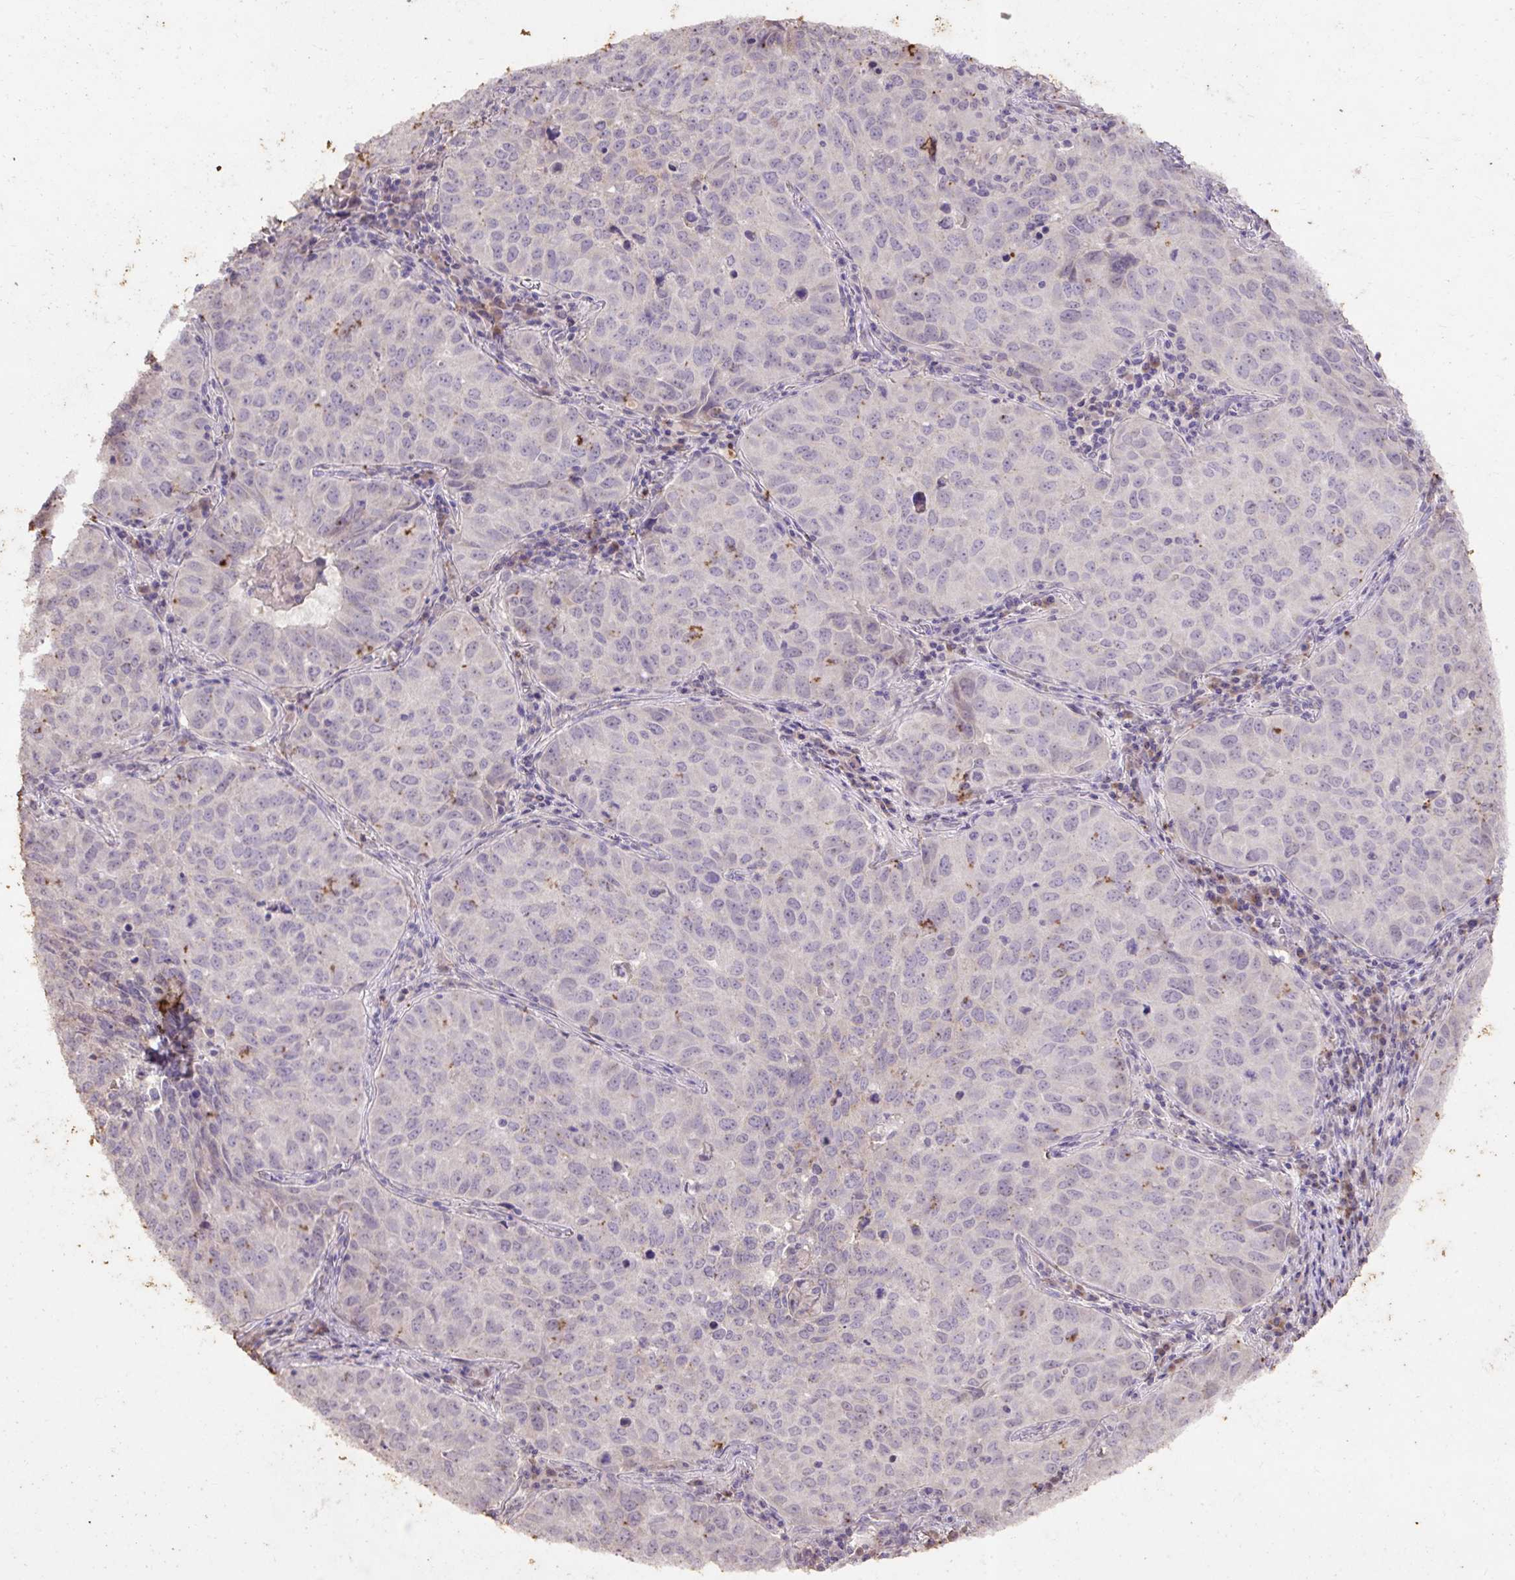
{"staining": {"intensity": "negative", "quantity": "none", "location": "none"}, "tissue": "lung cancer", "cell_type": "Tumor cells", "image_type": "cancer", "snomed": [{"axis": "morphology", "description": "Adenocarcinoma, NOS"}, {"axis": "topography", "description": "Lung"}], "caption": "DAB immunohistochemical staining of human lung cancer reveals no significant expression in tumor cells.", "gene": "LRTM2", "patient": {"sex": "female", "age": 50}}